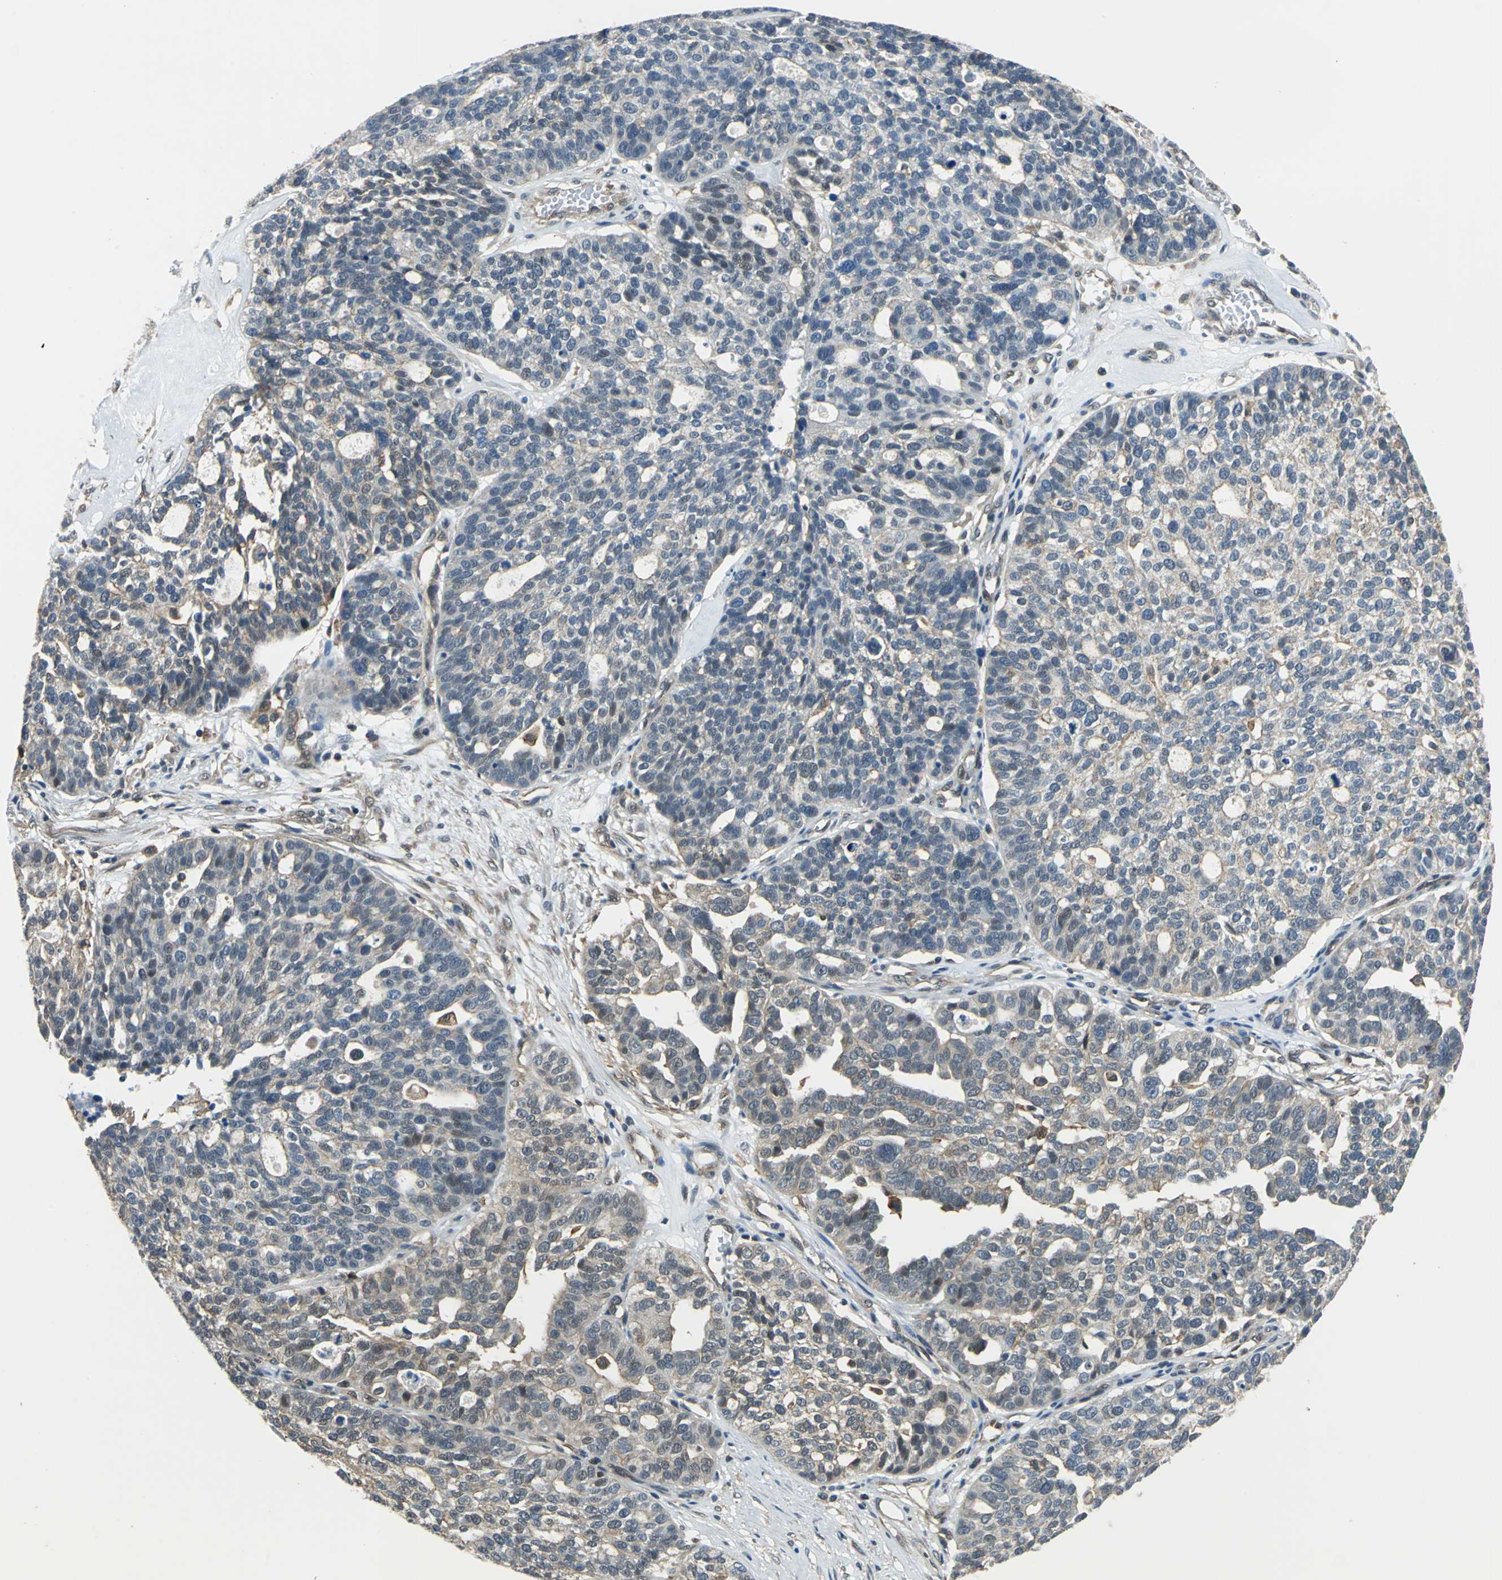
{"staining": {"intensity": "weak", "quantity": "25%-75%", "location": "cytoplasmic/membranous,nuclear"}, "tissue": "ovarian cancer", "cell_type": "Tumor cells", "image_type": "cancer", "snomed": [{"axis": "morphology", "description": "Cystadenocarcinoma, serous, NOS"}, {"axis": "topography", "description": "Ovary"}], "caption": "IHC of ovarian cancer (serous cystadenocarcinoma) shows low levels of weak cytoplasmic/membranous and nuclear staining in approximately 25%-75% of tumor cells. (brown staining indicates protein expression, while blue staining denotes nuclei).", "gene": "ARPC3", "patient": {"sex": "female", "age": 59}}